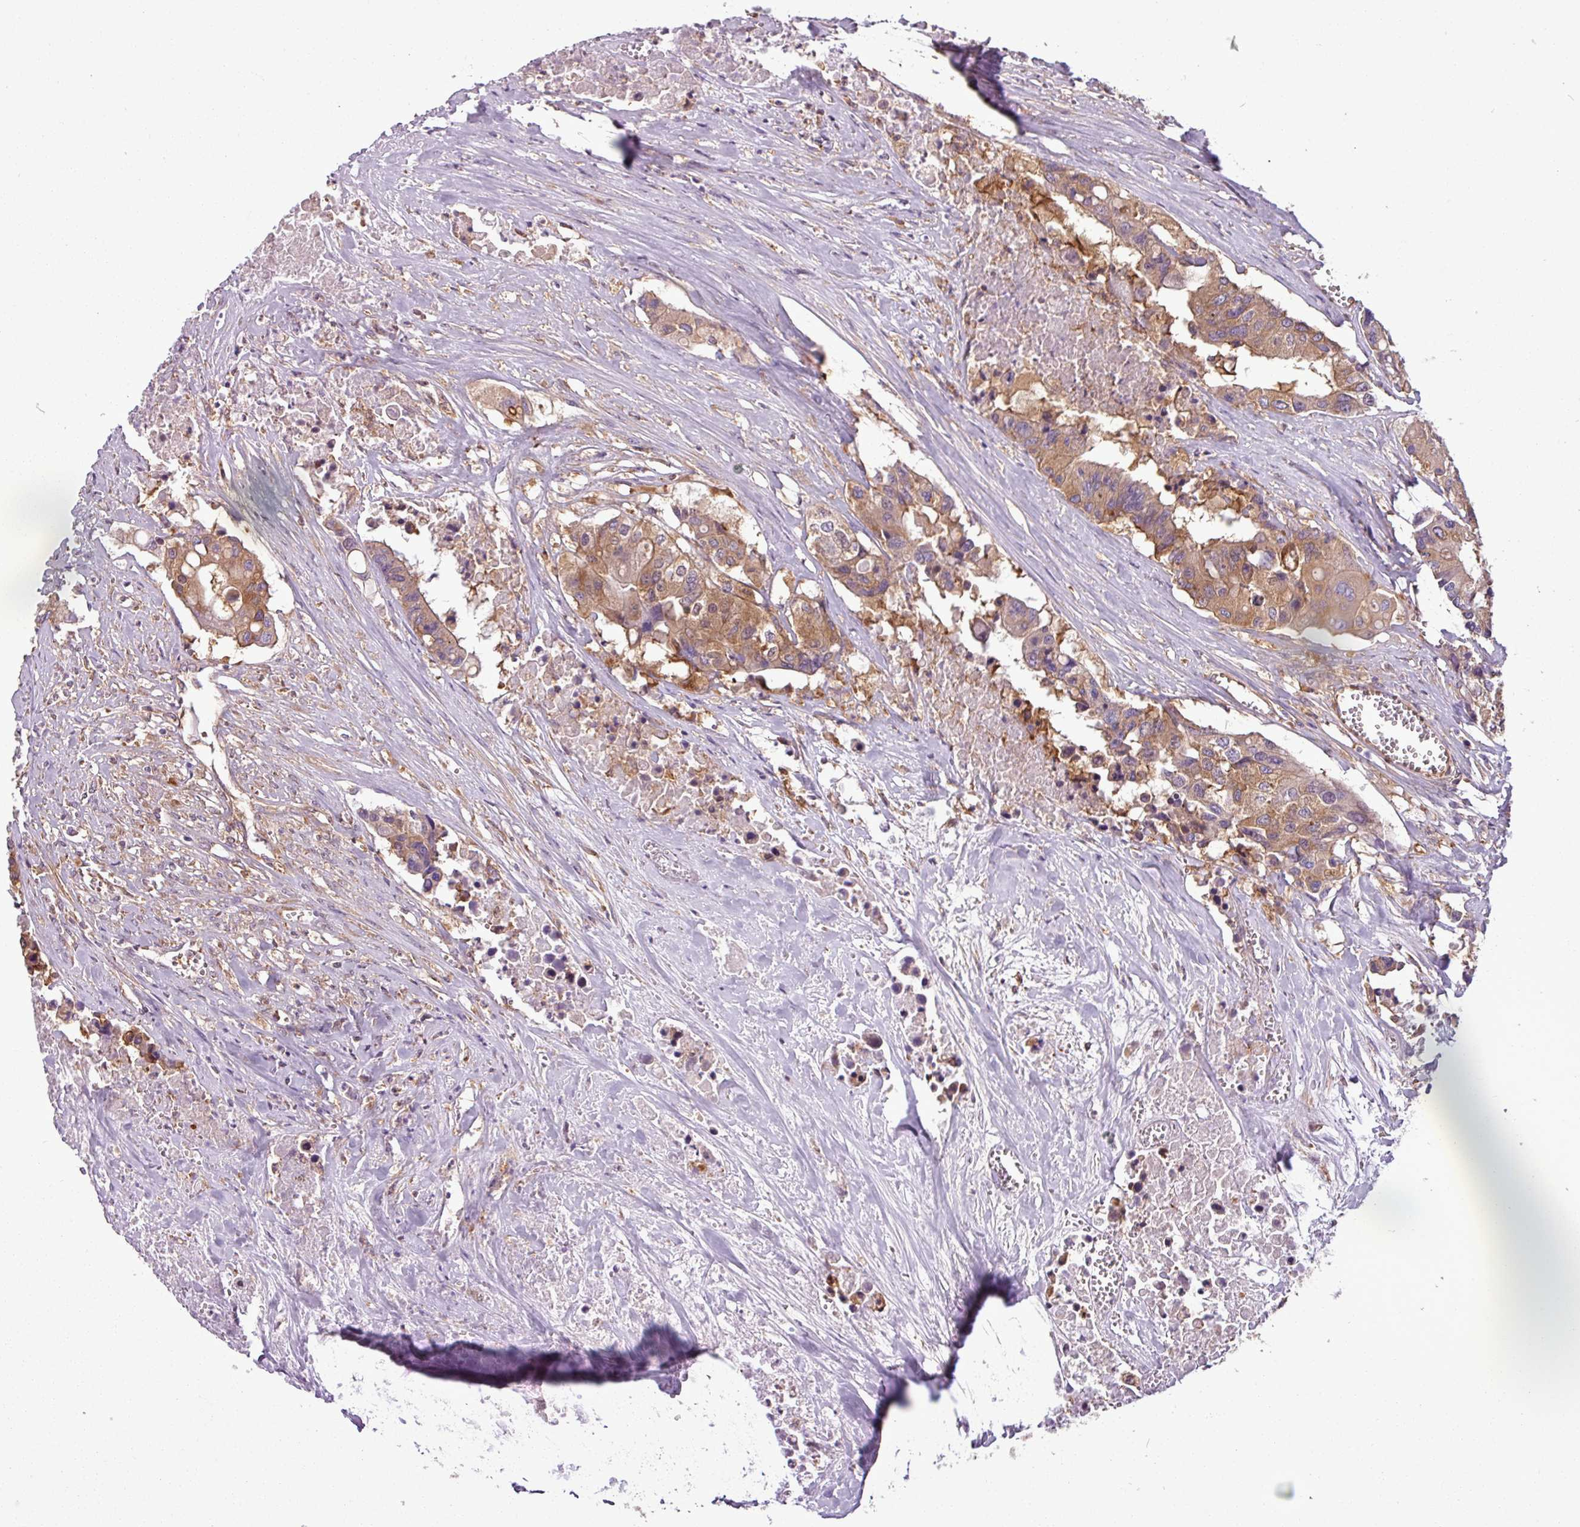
{"staining": {"intensity": "moderate", "quantity": ">75%", "location": "cytoplasmic/membranous"}, "tissue": "colorectal cancer", "cell_type": "Tumor cells", "image_type": "cancer", "snomed": [{"axis": "morphology", "description": "Adenocarcinoma, NOS"}, {"axis": "topography", "description": "Colon"}], "caption": "Immunohistochemistry micrograph of neoplastic tissue: human colorectal cancer stained using immunohistochemistry shows medium levels of moderate protein expression localized specifically in the cytoplasmic/membranous of tumor cells, appearing as a cytoplasmic/membranous brown color.", "gene": "PACSIN2", "patient": {"sex": "male", "age": 77}}